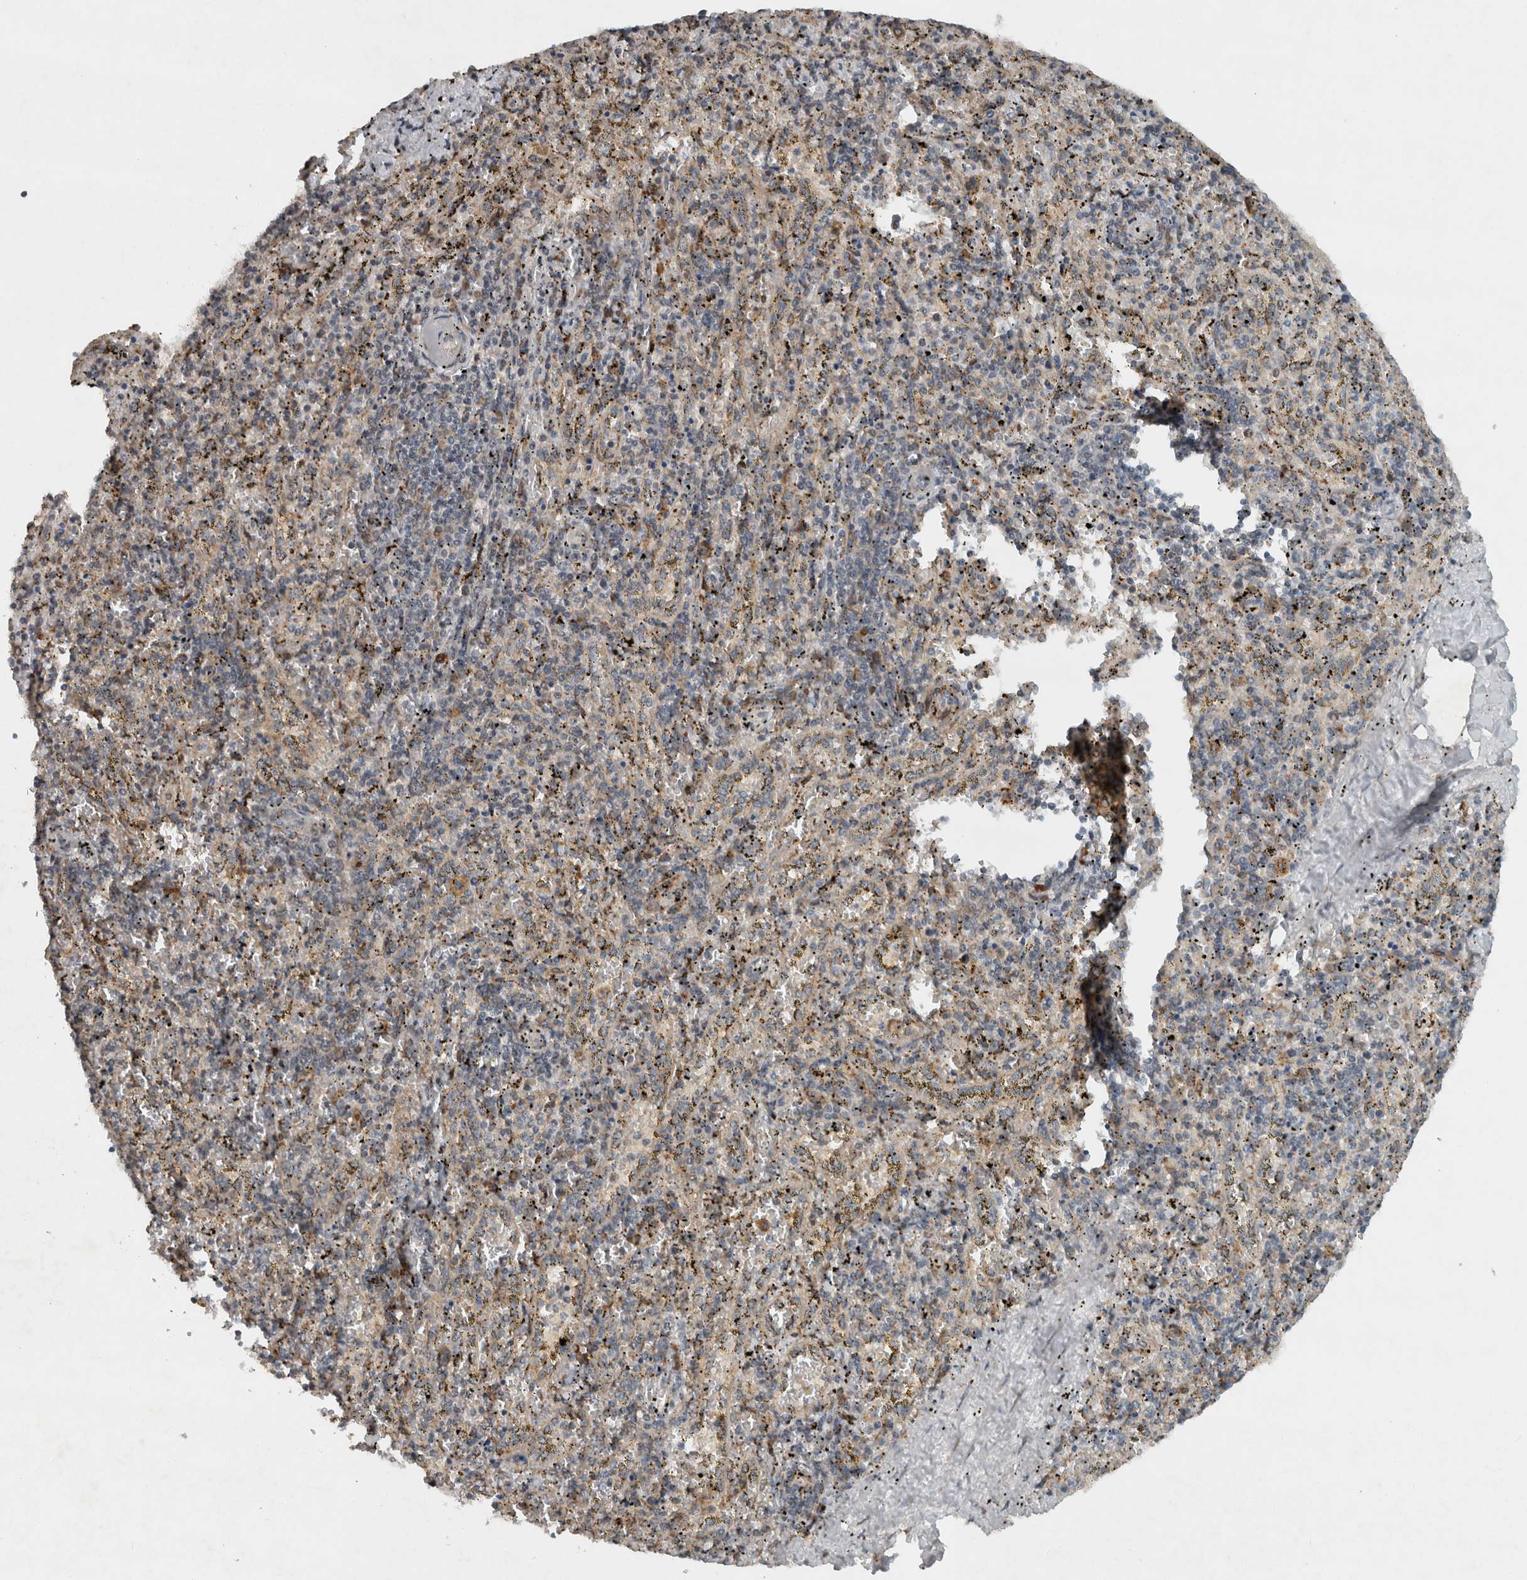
{"staining": {"intensity": "negative", "quantity": "none", "location": "none"}, "tissue": "spleen", "cell_type": "Cells in red pulp", "image_type": "normal", "snomed": [{"axis": "morphology", "description": "Normal tissue, NOS"}, {"axis": "topography", "description": "Spleen"}], "caption": "A high-resolution image shows immunohistochemistry staining of unremarkable spleen, which displays no significant positivity in cells in red pulp.", "gene": "GPR137B", "patient": {"sex": "male", "age": 11}}